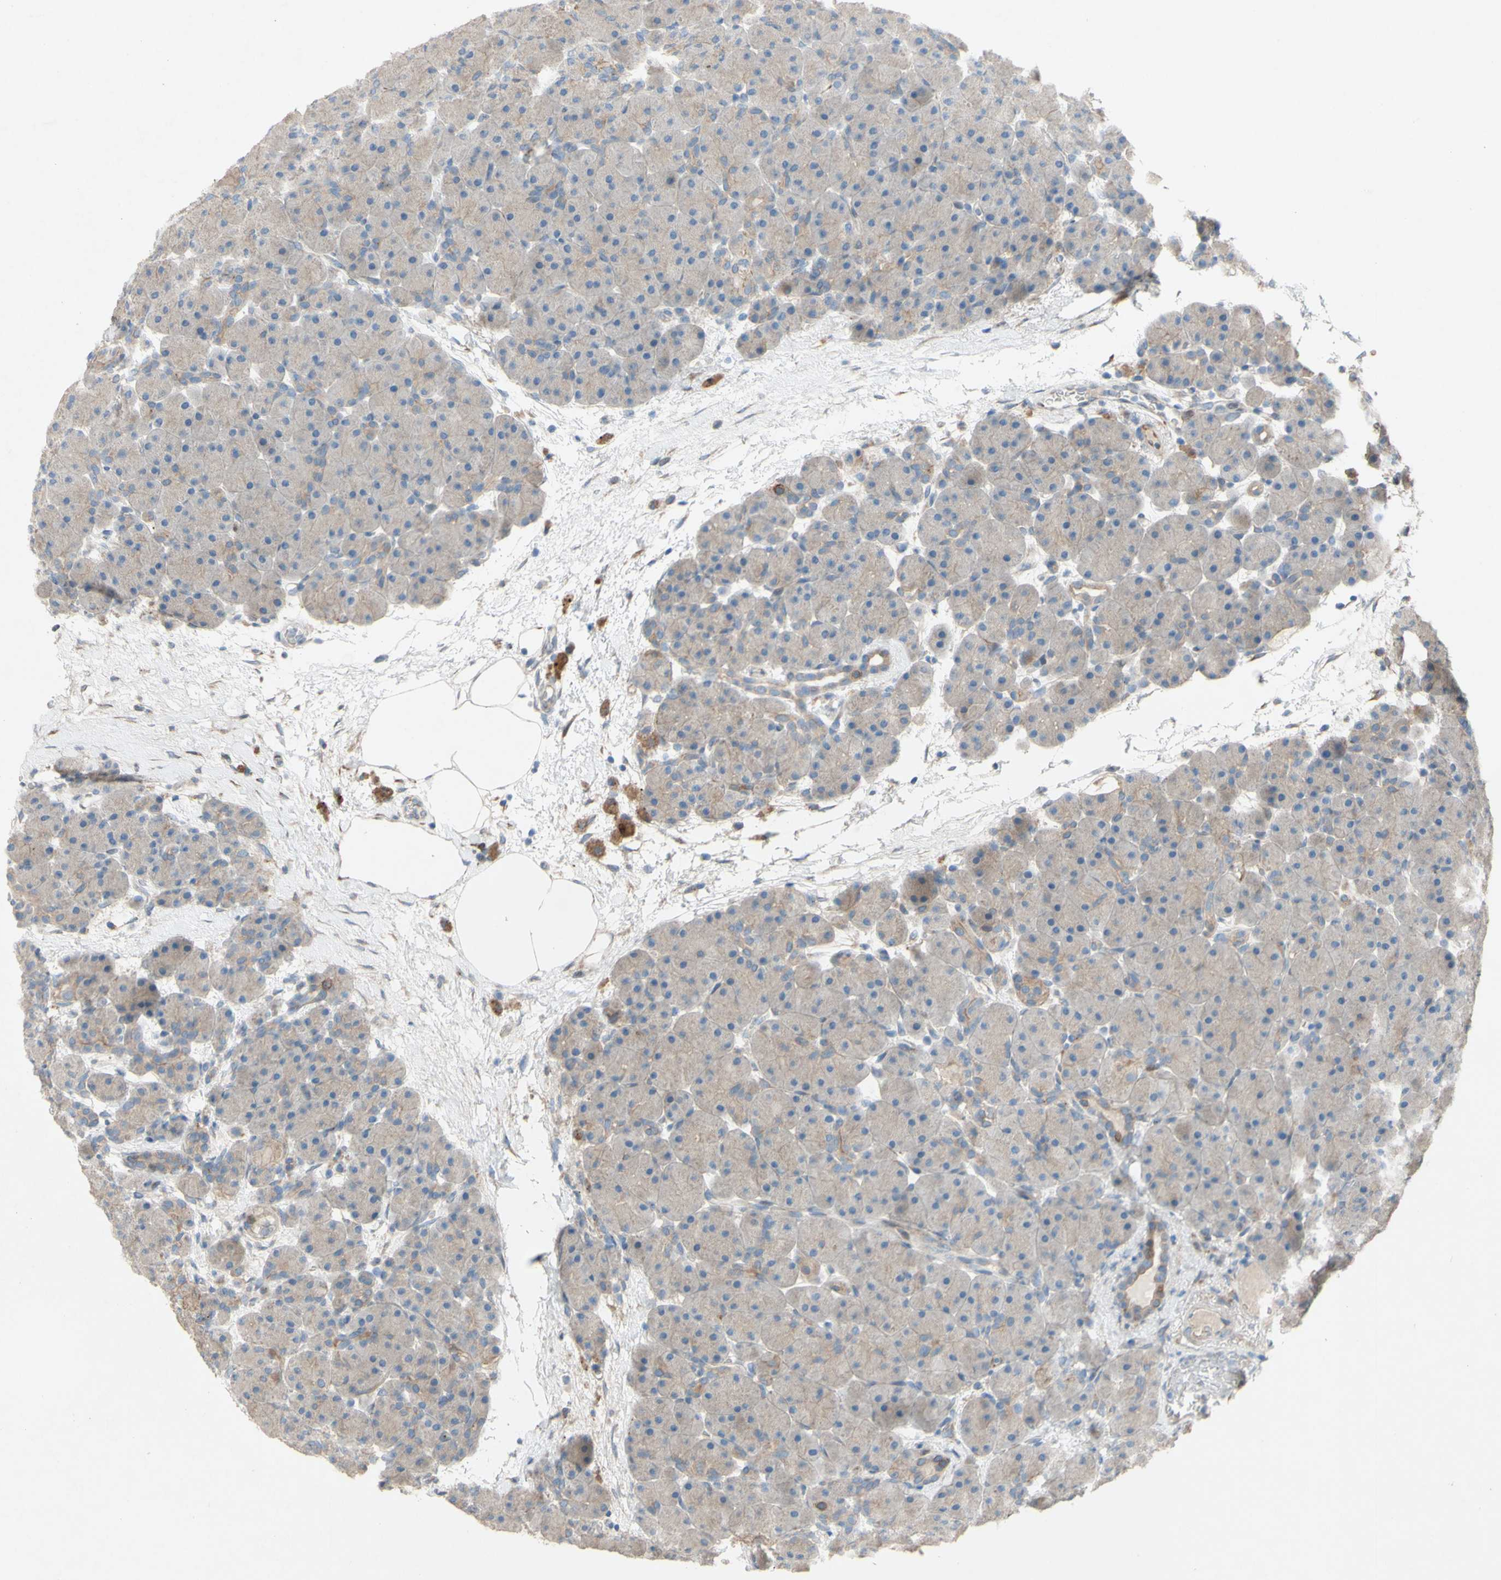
{"staining": {"intensity": "moderate", "quantity": "<25%", "location": "cytoplasmic/membranous"}, "tissue": "pancreas", "cell_type": "Exocrine glandular cells", "image_type": "normal", "snomed": [{"axis": "morphology", "description": "Normal tissue, NOS"}, {"axis": "topography", "description": "Pancreas"}], "caption": "Immunohistochemical staining of unremarkable human pancreas shows moderate cytoplasmic/membranous protein positivity in approximately <25% of exocrine glandular cells. Immunohistochemistry (ihc) stains the protein in brown and the nuclei are stained blue.", "gene": "CDCP1", "patient": {"sex": "male", "age": 66}}